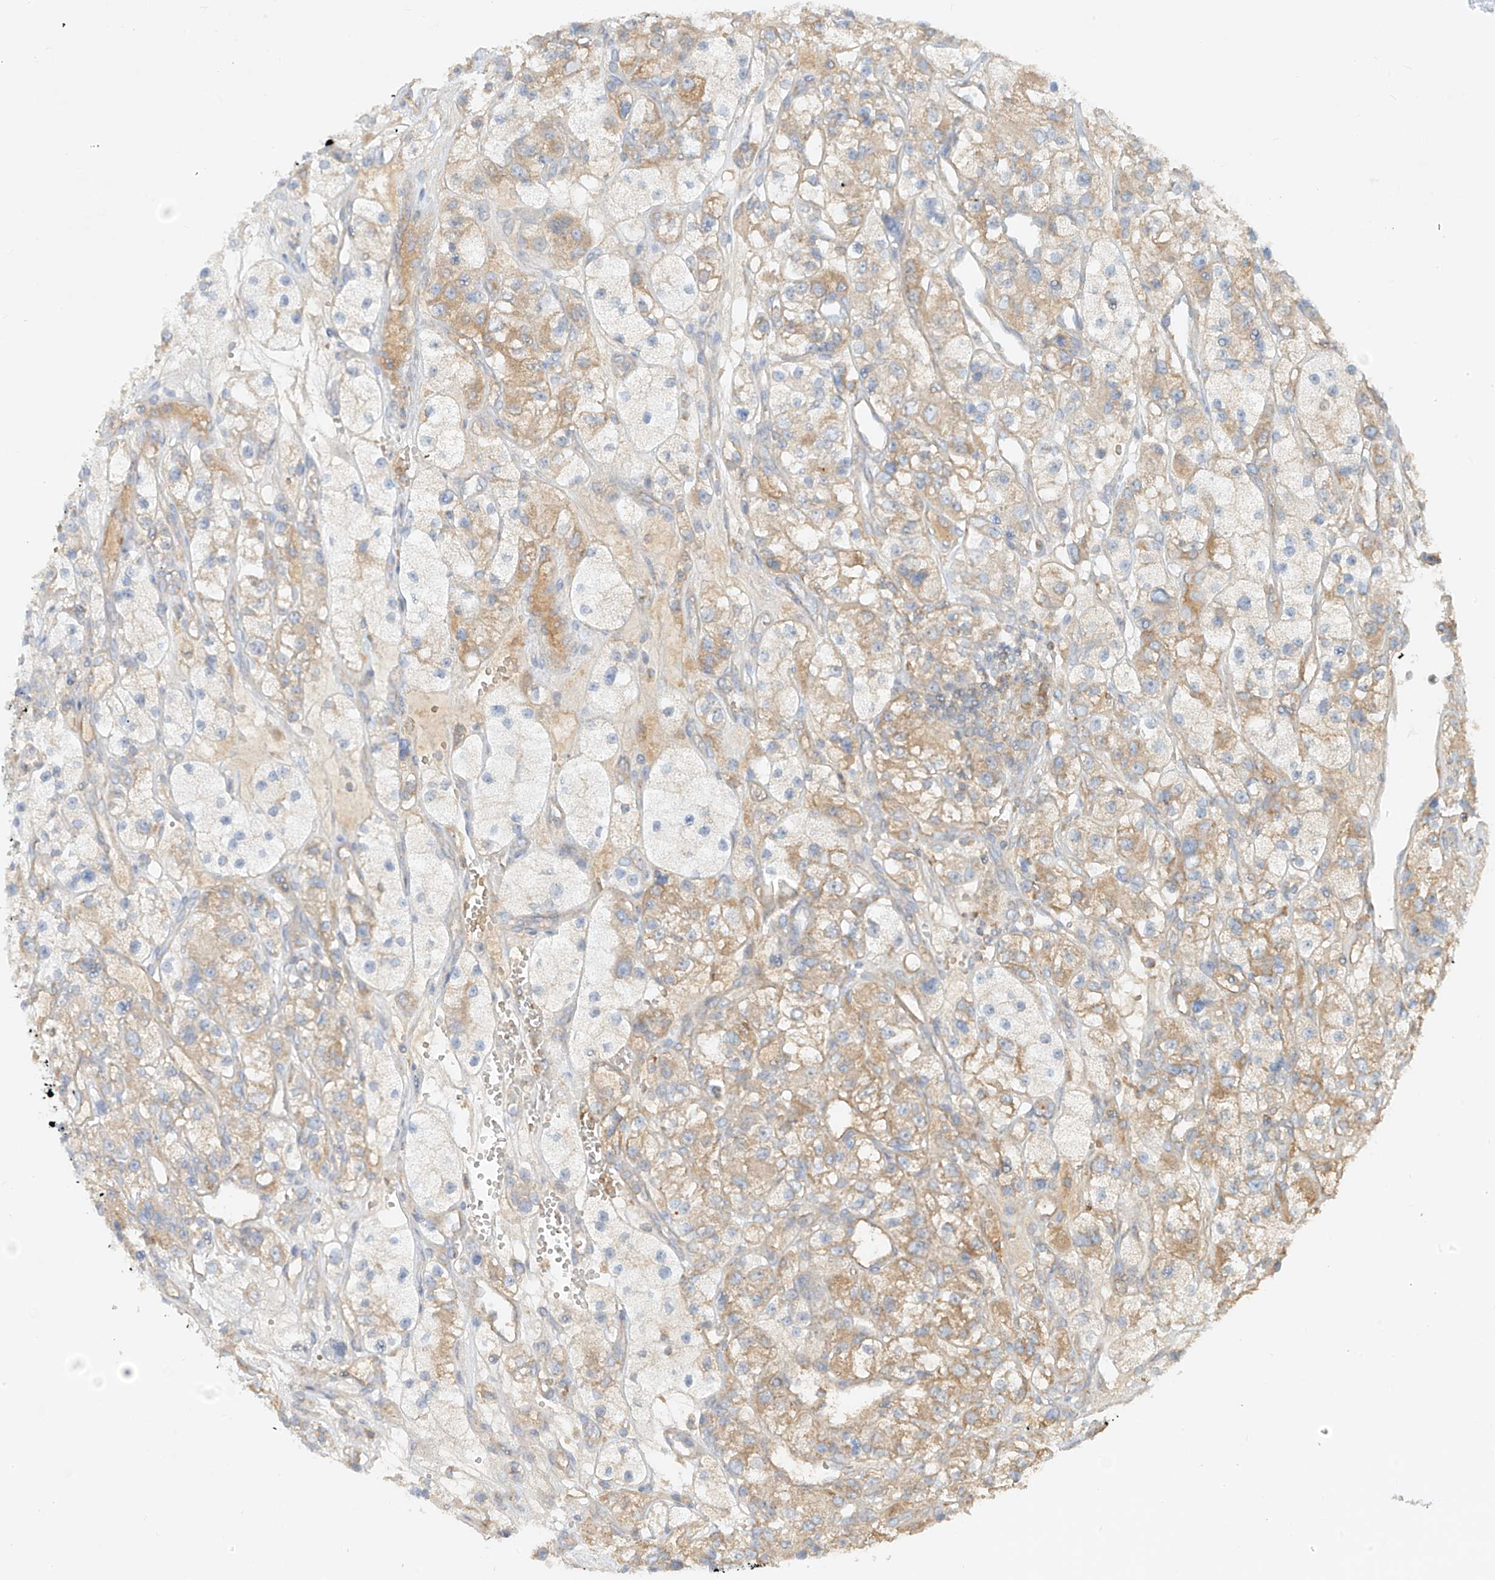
{"staining": {"intensity": "weak", "quantity": "<25%", "location": "cytoplasmic/membranous"}, "tissue": "renal cancer", "cell_type": "Tumor cells", "image_type": "cancer", "snomed": [{"axis": "morphology", "description": "Adenocarcinoma, NOS"}, {"axis": "topography", "description": "Kidney"}], "caption": "This is an IHC histopathology image of renal cancer (adenocarcinoma). There is no staining in tumor cells.", "gene": "KPNA7", "patient": {"sex": "female", "age": 57}}